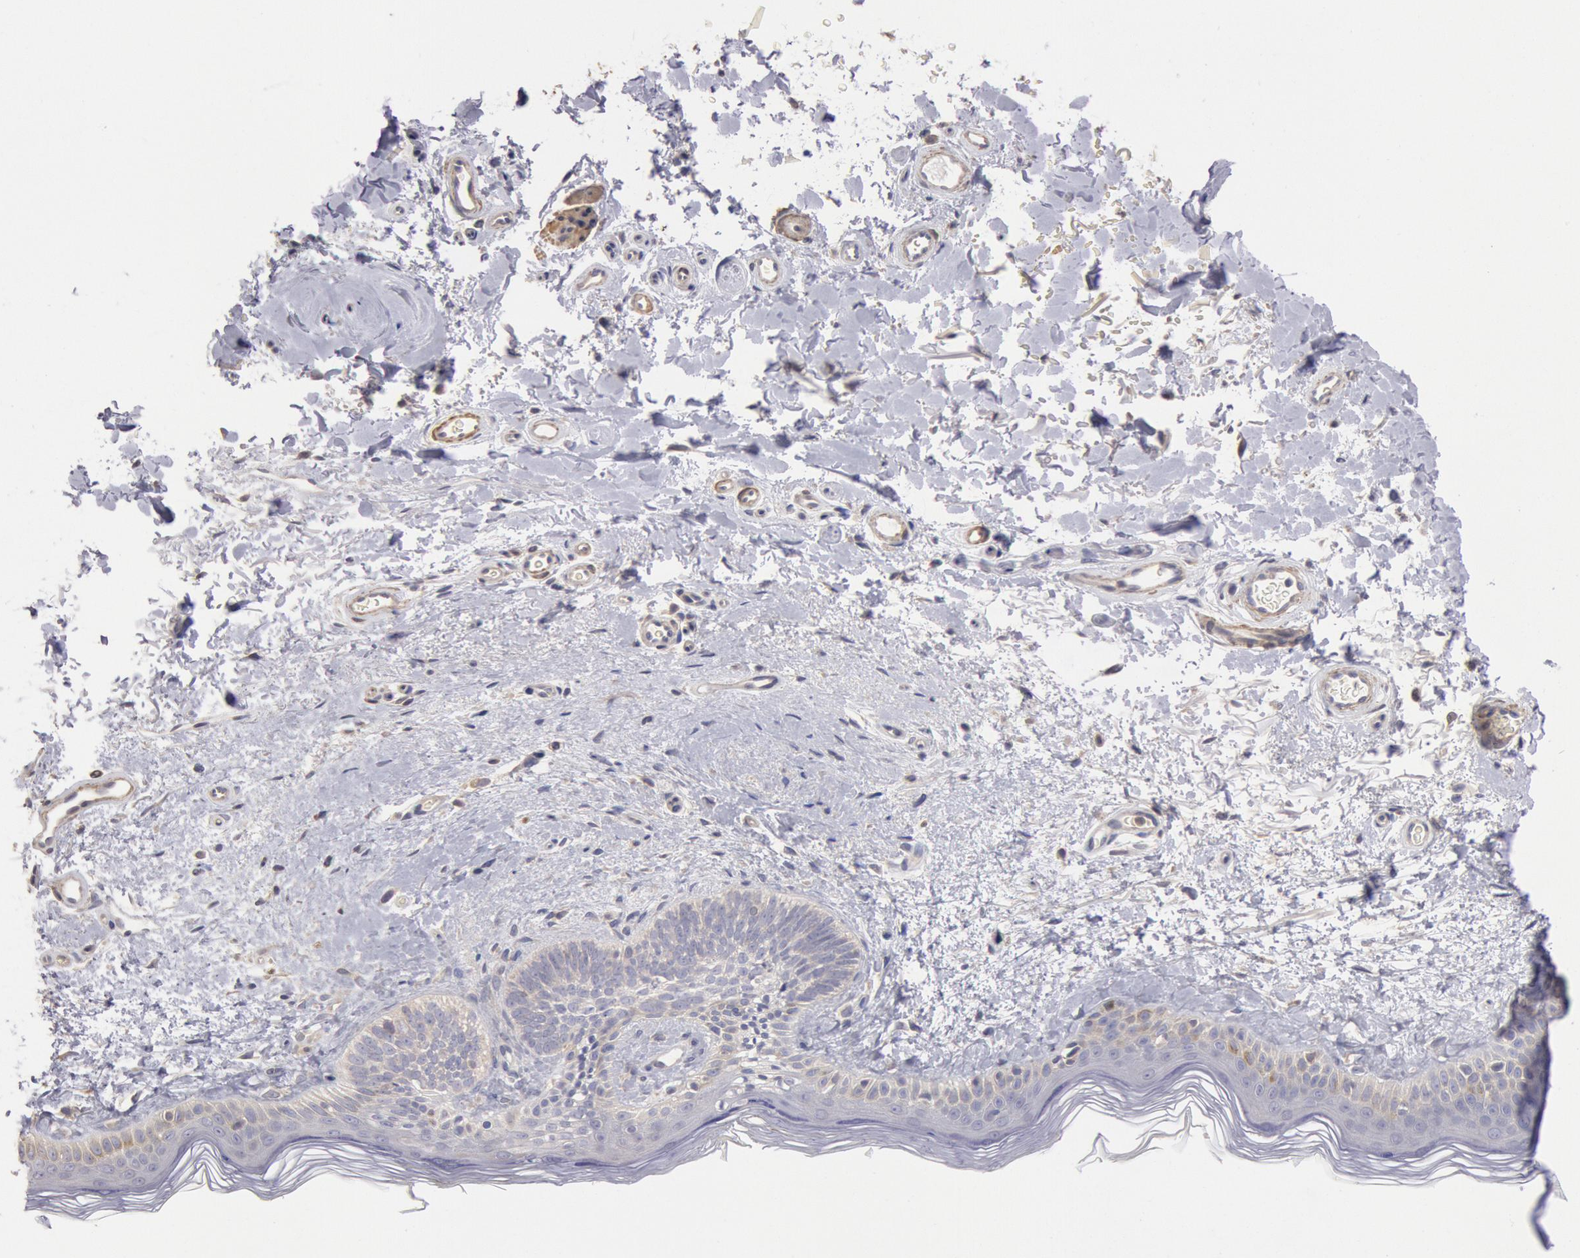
{"staining": {"intensity": "negative", "quantity": "none", "location": "none"}, "tissue": "skin", "cell_type": "Fibroblasts", "image_type": "normal", "snomed": [{"axis": "morphology", "description": "Normal tissue, NOS"}, {"axis": "topography", "description": "Skin"}], "caption": "Fibroblasts show no significant protein expression in unremarkable skin. Brightfield microscopy of immunohistochemistry stained with DAB (brown) and hematoxylin (blue), captured at high magnification.", "gene": "TMED8", "patient": {"sex": "male", "age": 63}}